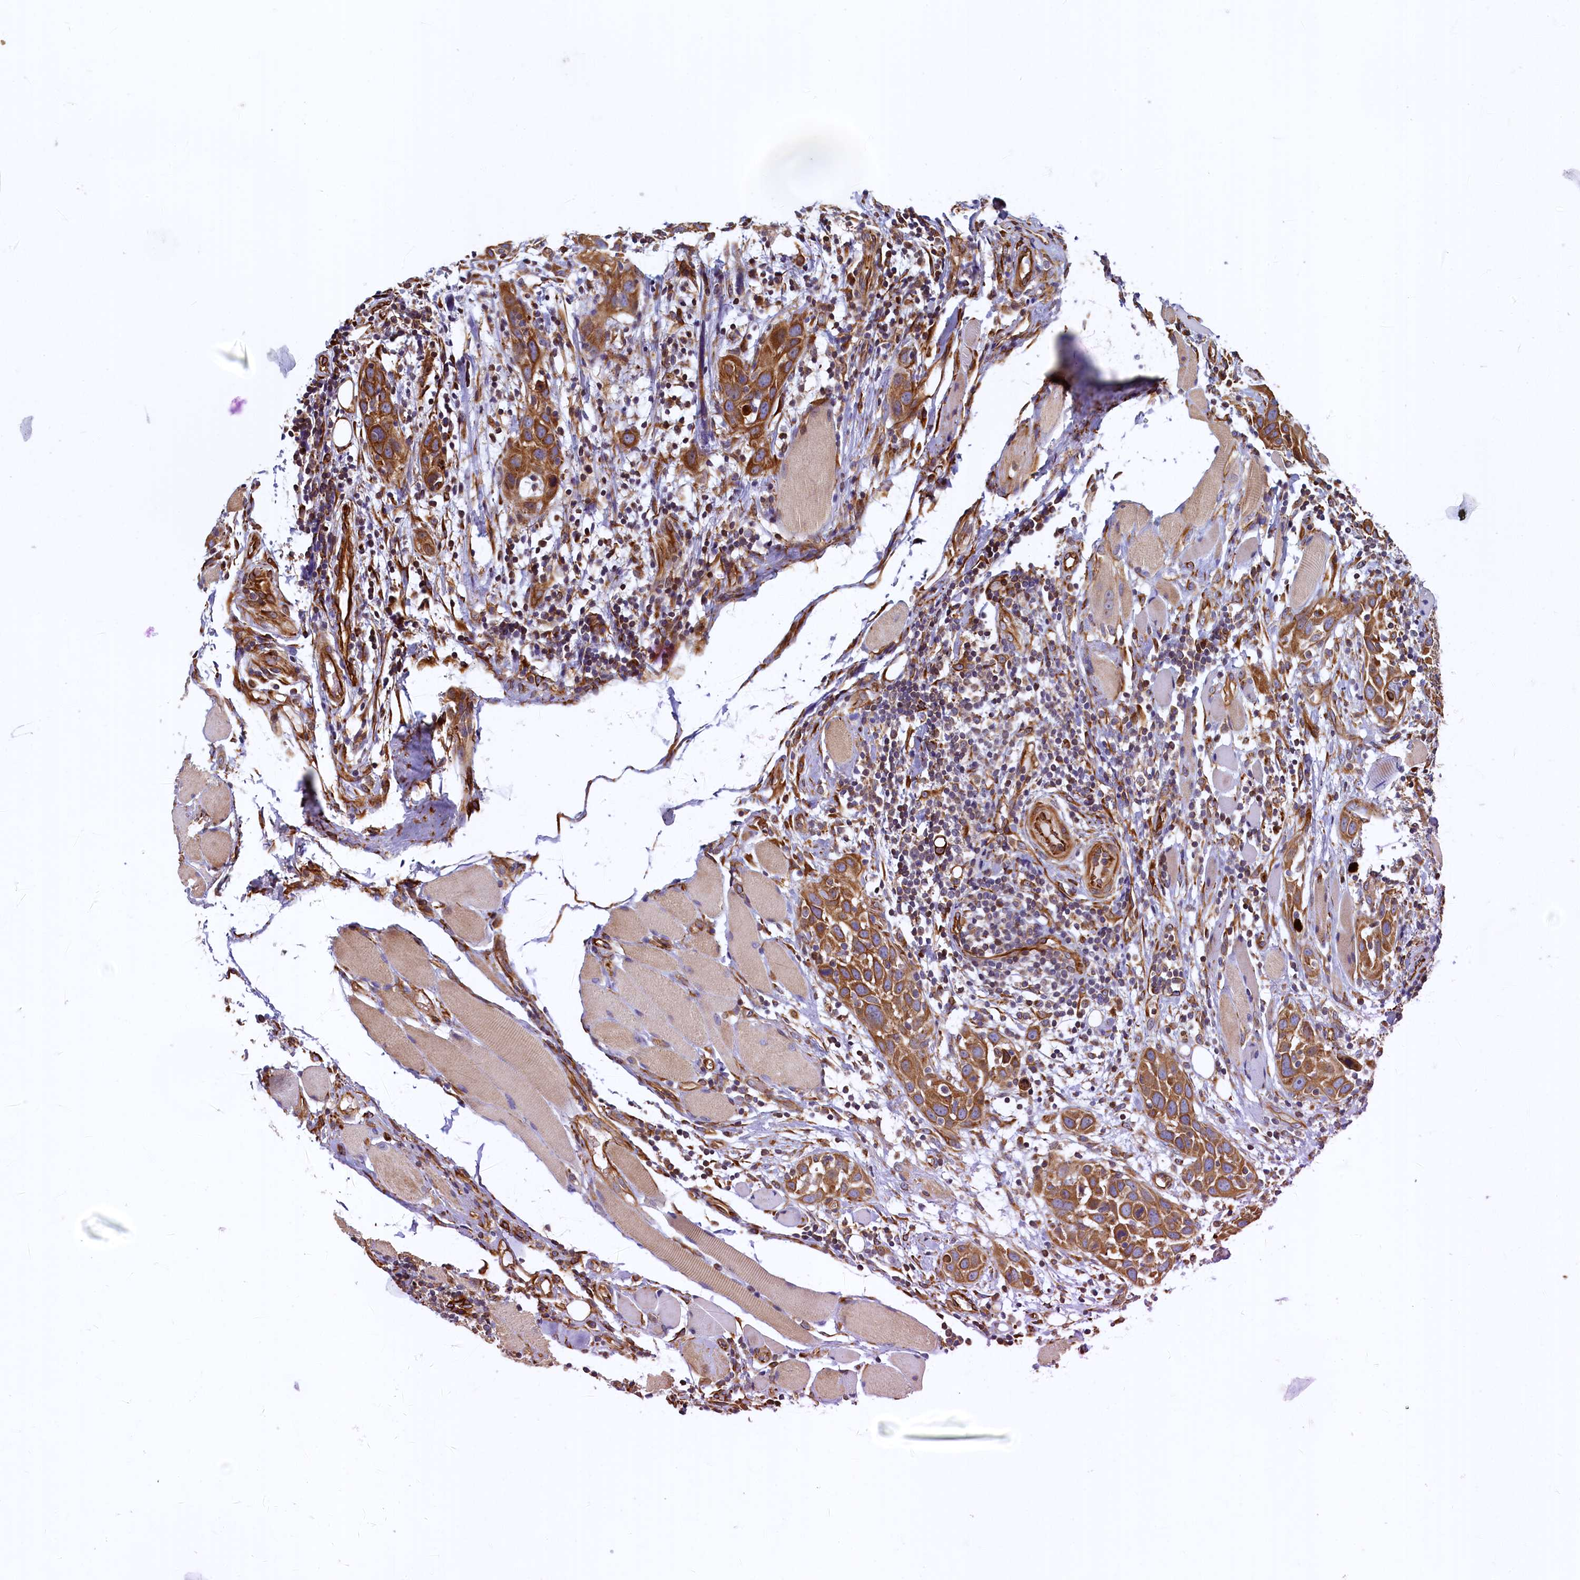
{"staining": {"intensity": "strong", "quantity": ">75%", "location": "cytoplasmic/membranous"}, "tissue": "head and neck cancer", "cell_type": "Tumor cells", "image_type": "cancer", "snomed": [{"axis": "morphology", "description": "Squamous cell carcinoma, NOS"}, {"axis": "topography", "description": "Oral tissue"}, {"axis": "topography", "description": "Head-Neck"}], "caption": "Head and neck cancer (squamous cell carcinoma) stained with a brown dye exhibits strong cytoplasmic/membranous positive positivity in approximately >75% of tumor cells.", "gene": "LRRC57", "patient": {"sex": "female", "age": 50}}